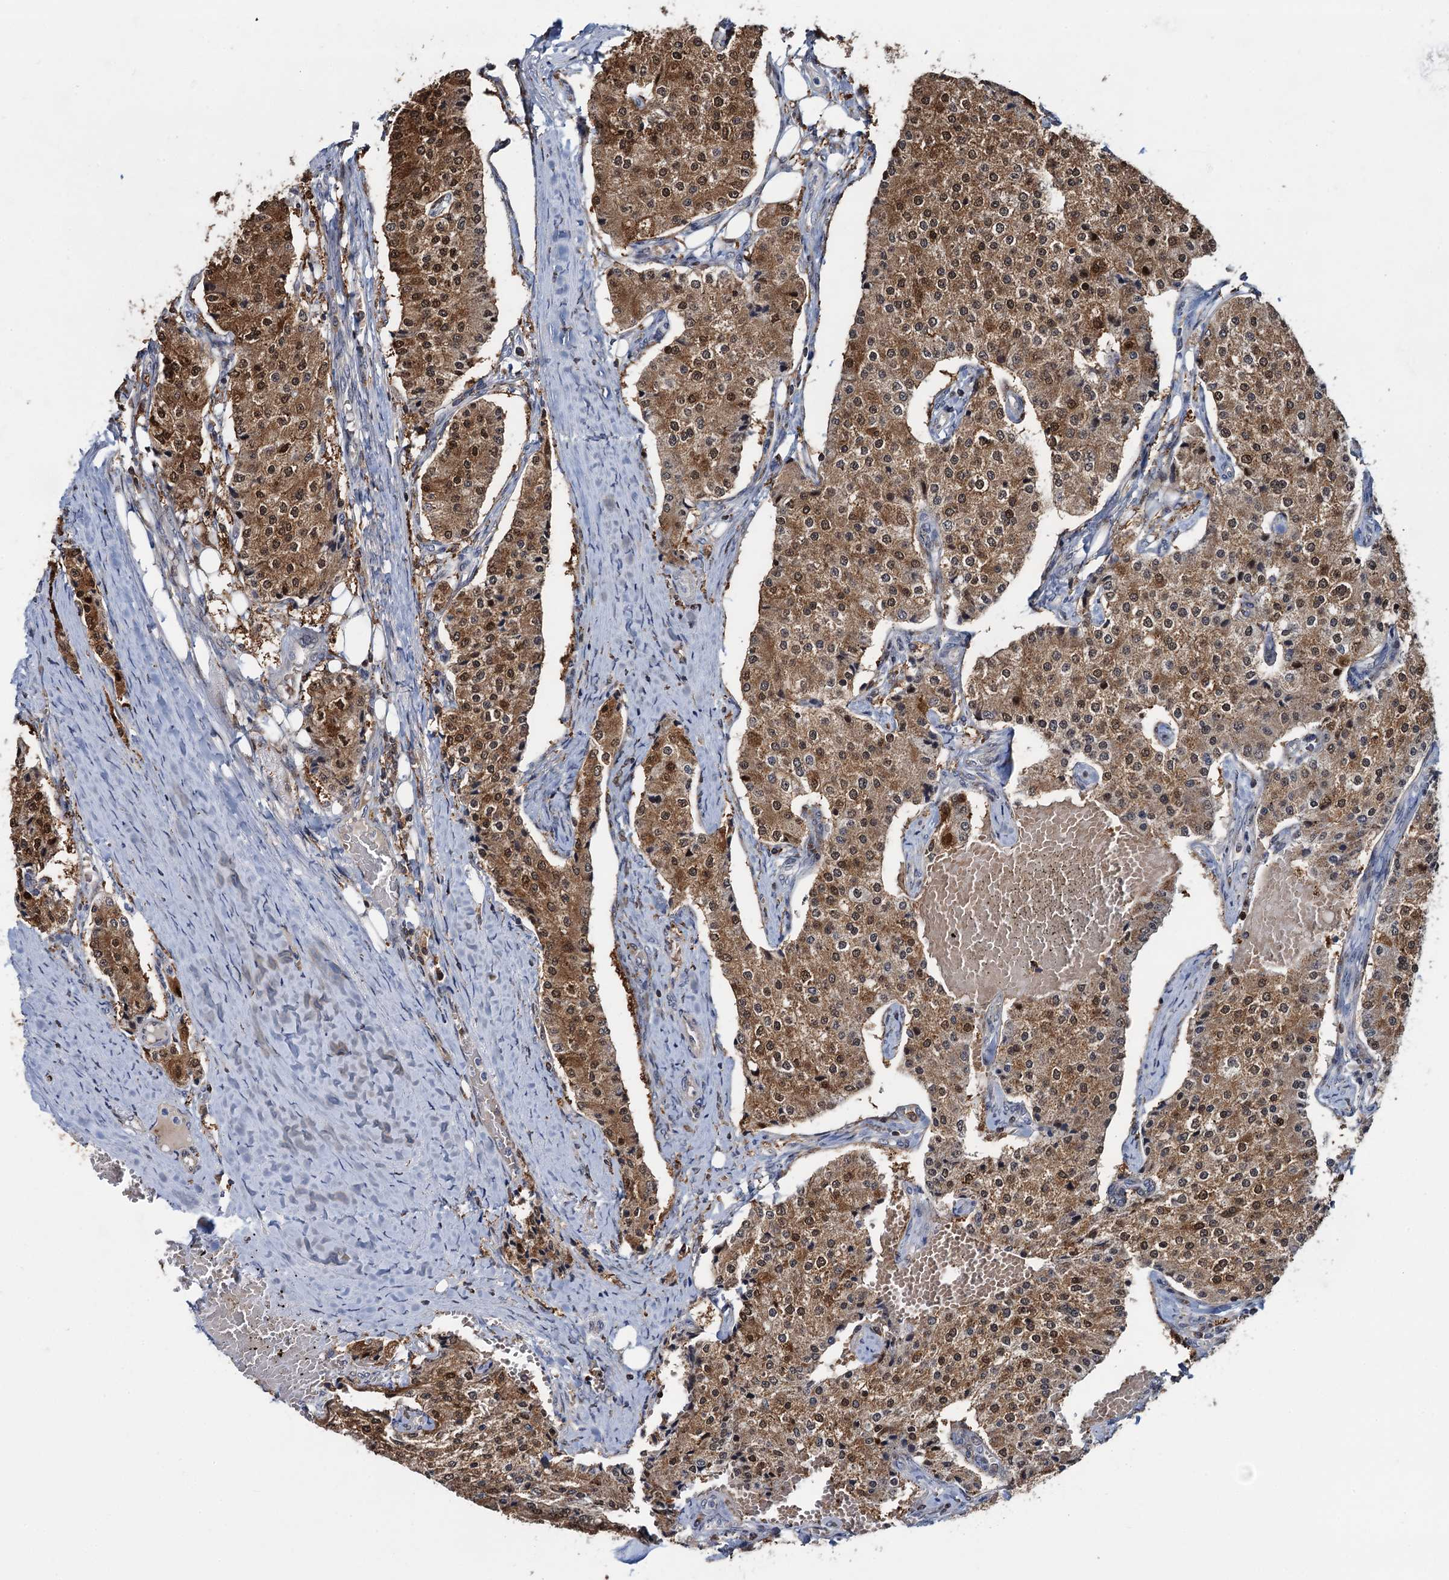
{"staining": {"intensity": "moderate", "quantity": ">75%", "location": "cytoplasmic/membranous,nuclear"}, "tissue": "carcinoid", "cell_type": "Tumor cells", "image_type": "cancer", "snomed": [{"axis": "morphology", "description": "Carcinoid, malignant, NOS"}, {"axis": "topography", "description": "Colon"}], "caption": "Immunohistochemical staining of malignant carcinoid reveals medium levels of moderate cytoplasmic/membranous and nuclear expression in about >75% of tumor cells.", "gene": "CCDC102A", "patient": {"sex": "female", "age": 52}}